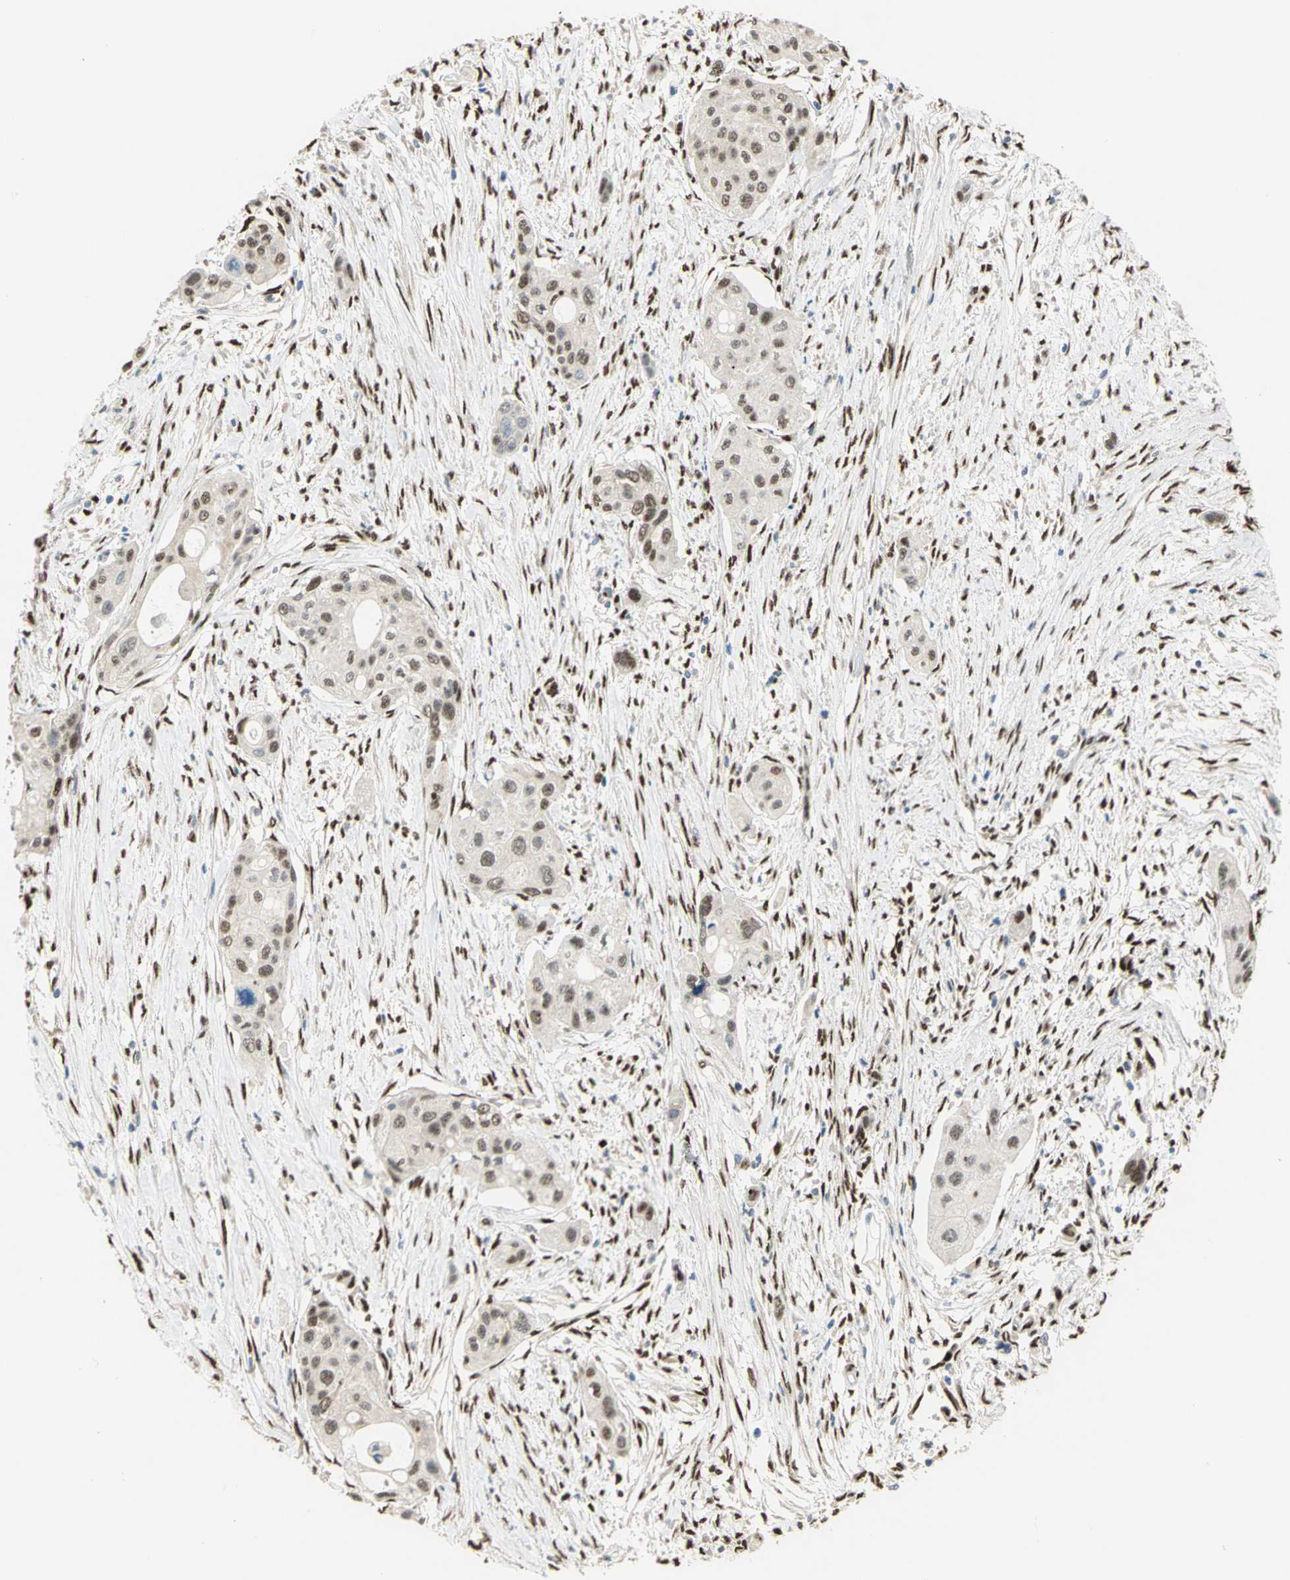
{"staining": {"intensity": "moderate", "quantity": ">75%", "location": "nuclear"}, "tissue": "pancreatic cancer", "cell_type": "Tumor cells", "image_type": "cancer", "snomed": [{"axis": "morphology", "description": "Adenocarcinoma, NOS"}, {"axis": "topography", "description": "Pancreas"}], "caption": "Immunohistochemical staining of human adenocarcinoma (pancreatic) reveals moderate nuclear protein positivity in about >75% of tumor cells.", "gene": "RBFOX2", "patient": {"sex": "female", "age": 60}}